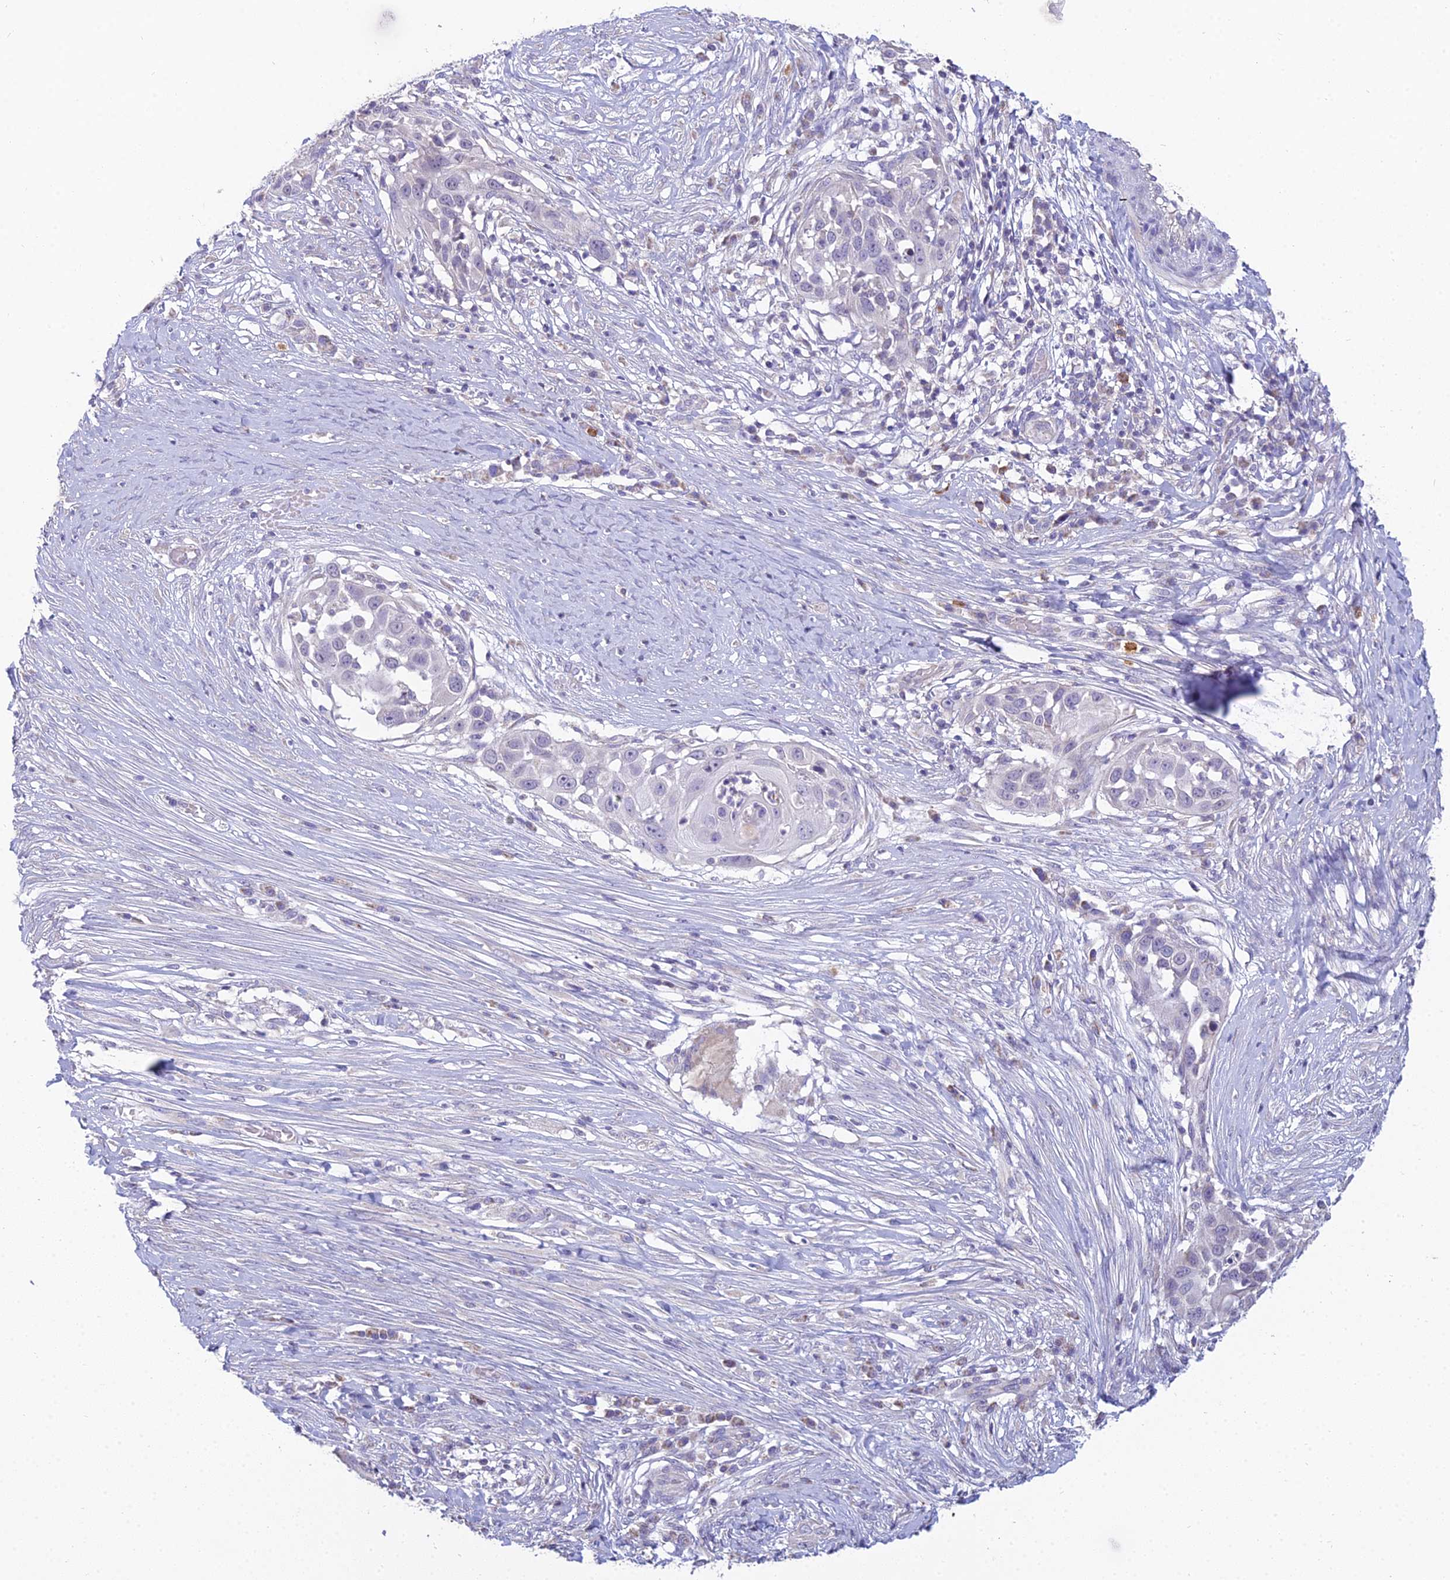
{"staining": {"intensity": "negative", "quantity": "none", "location": "none"}, "tissue": "skin cancer", "cell_type": "Tumor cells", "image_type": "cancer", "snomed": [{"axis": "morphology", "description": "Squamous cell carcinoma, NOS"}, {"axis": "topography", "description": "Skin"}], "caption": "Photomicrograph shows no significant protein expression in tumor cells of skin cancer.", "gene": "CFAP206", "patient": {"sex": "female", "age": 44}}